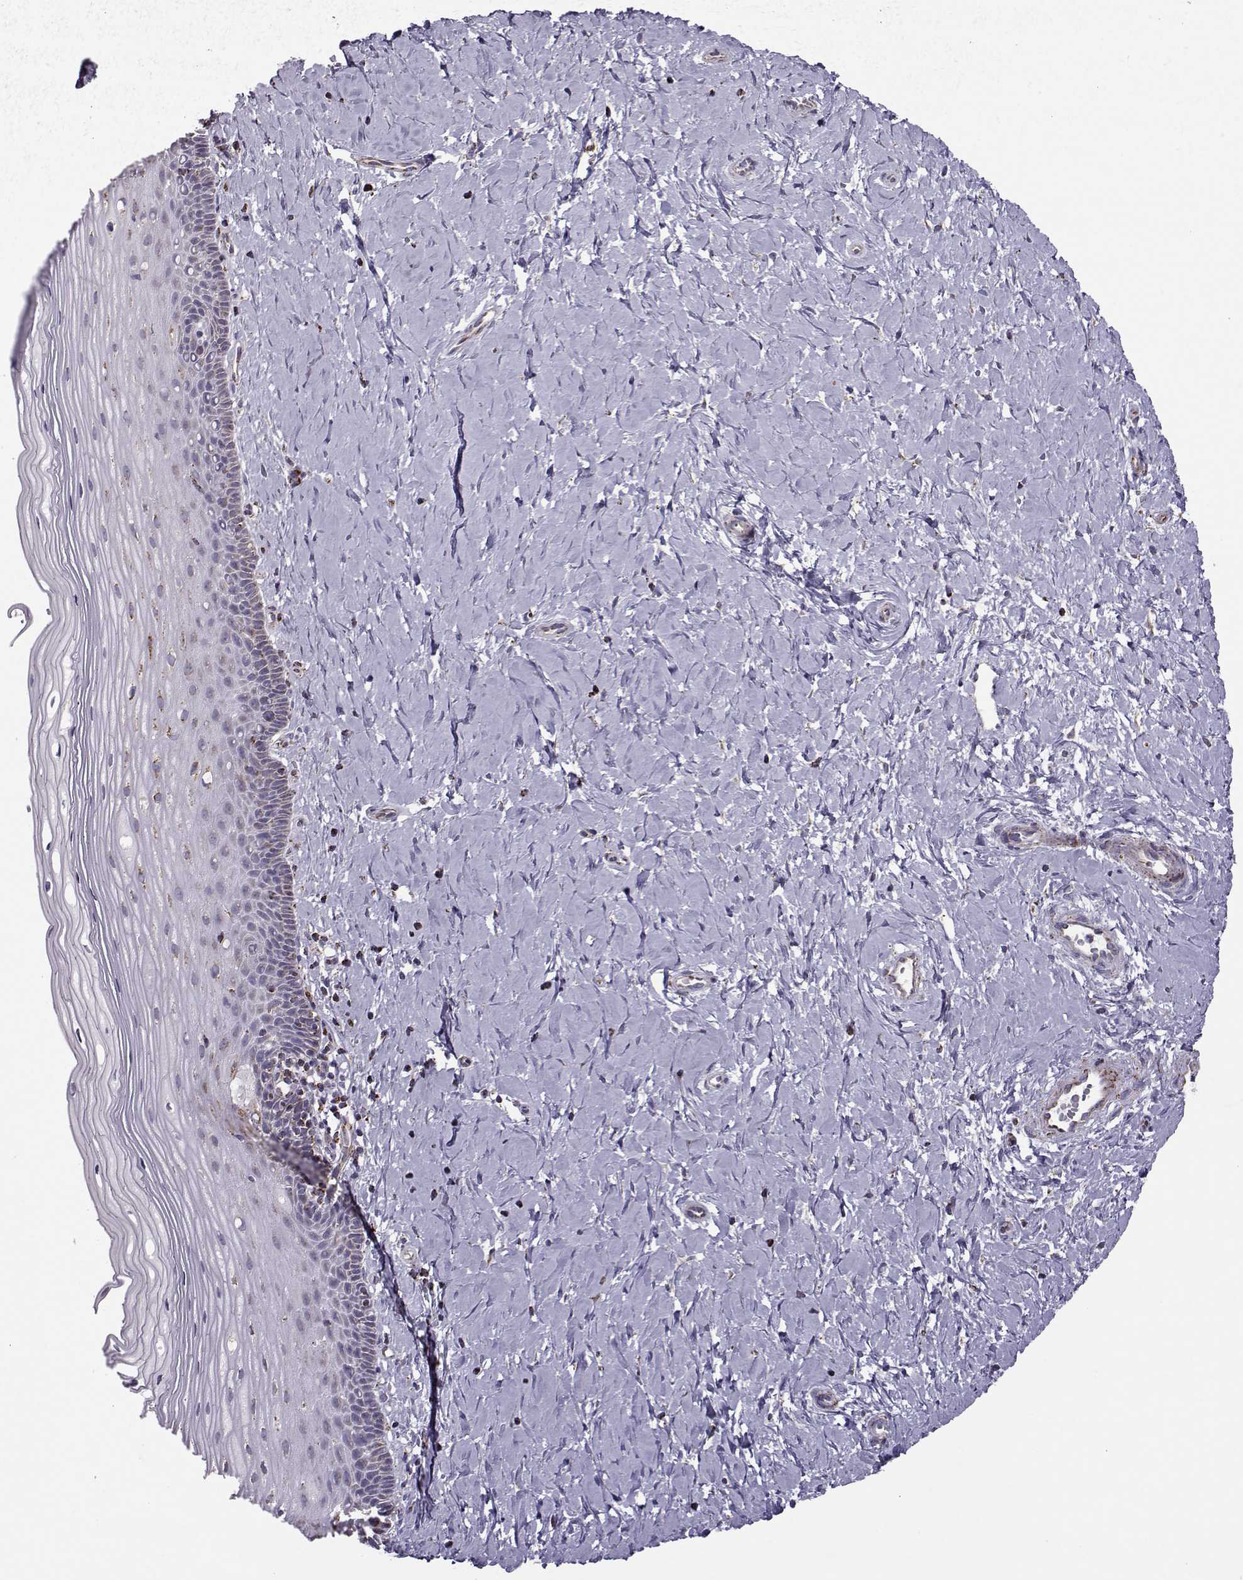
{"staining": {"intensity": "moderate", "quantity": "25%-75%", "location": "cytoplasmic/membranous"}, "tissue": "cervix", "cell_type": "Glandular cells", "image_type": "normal", "snomed": [{"axis": "morphology", "description": "Normal tissue, NOS"}, {"axis": "topography", "description": "Cervix"}], "caption": "Glandular cells show medium levels of moderate cytoplasmic/membranous staining in approximately 25%-75% of cells in benign cervix. (DAB (3,3'-diaminobenzidine) IHC with brightfield microscopy, high magnification).", "gene": "NECAB3", "patient": {"sex": "female", "age": 37}}